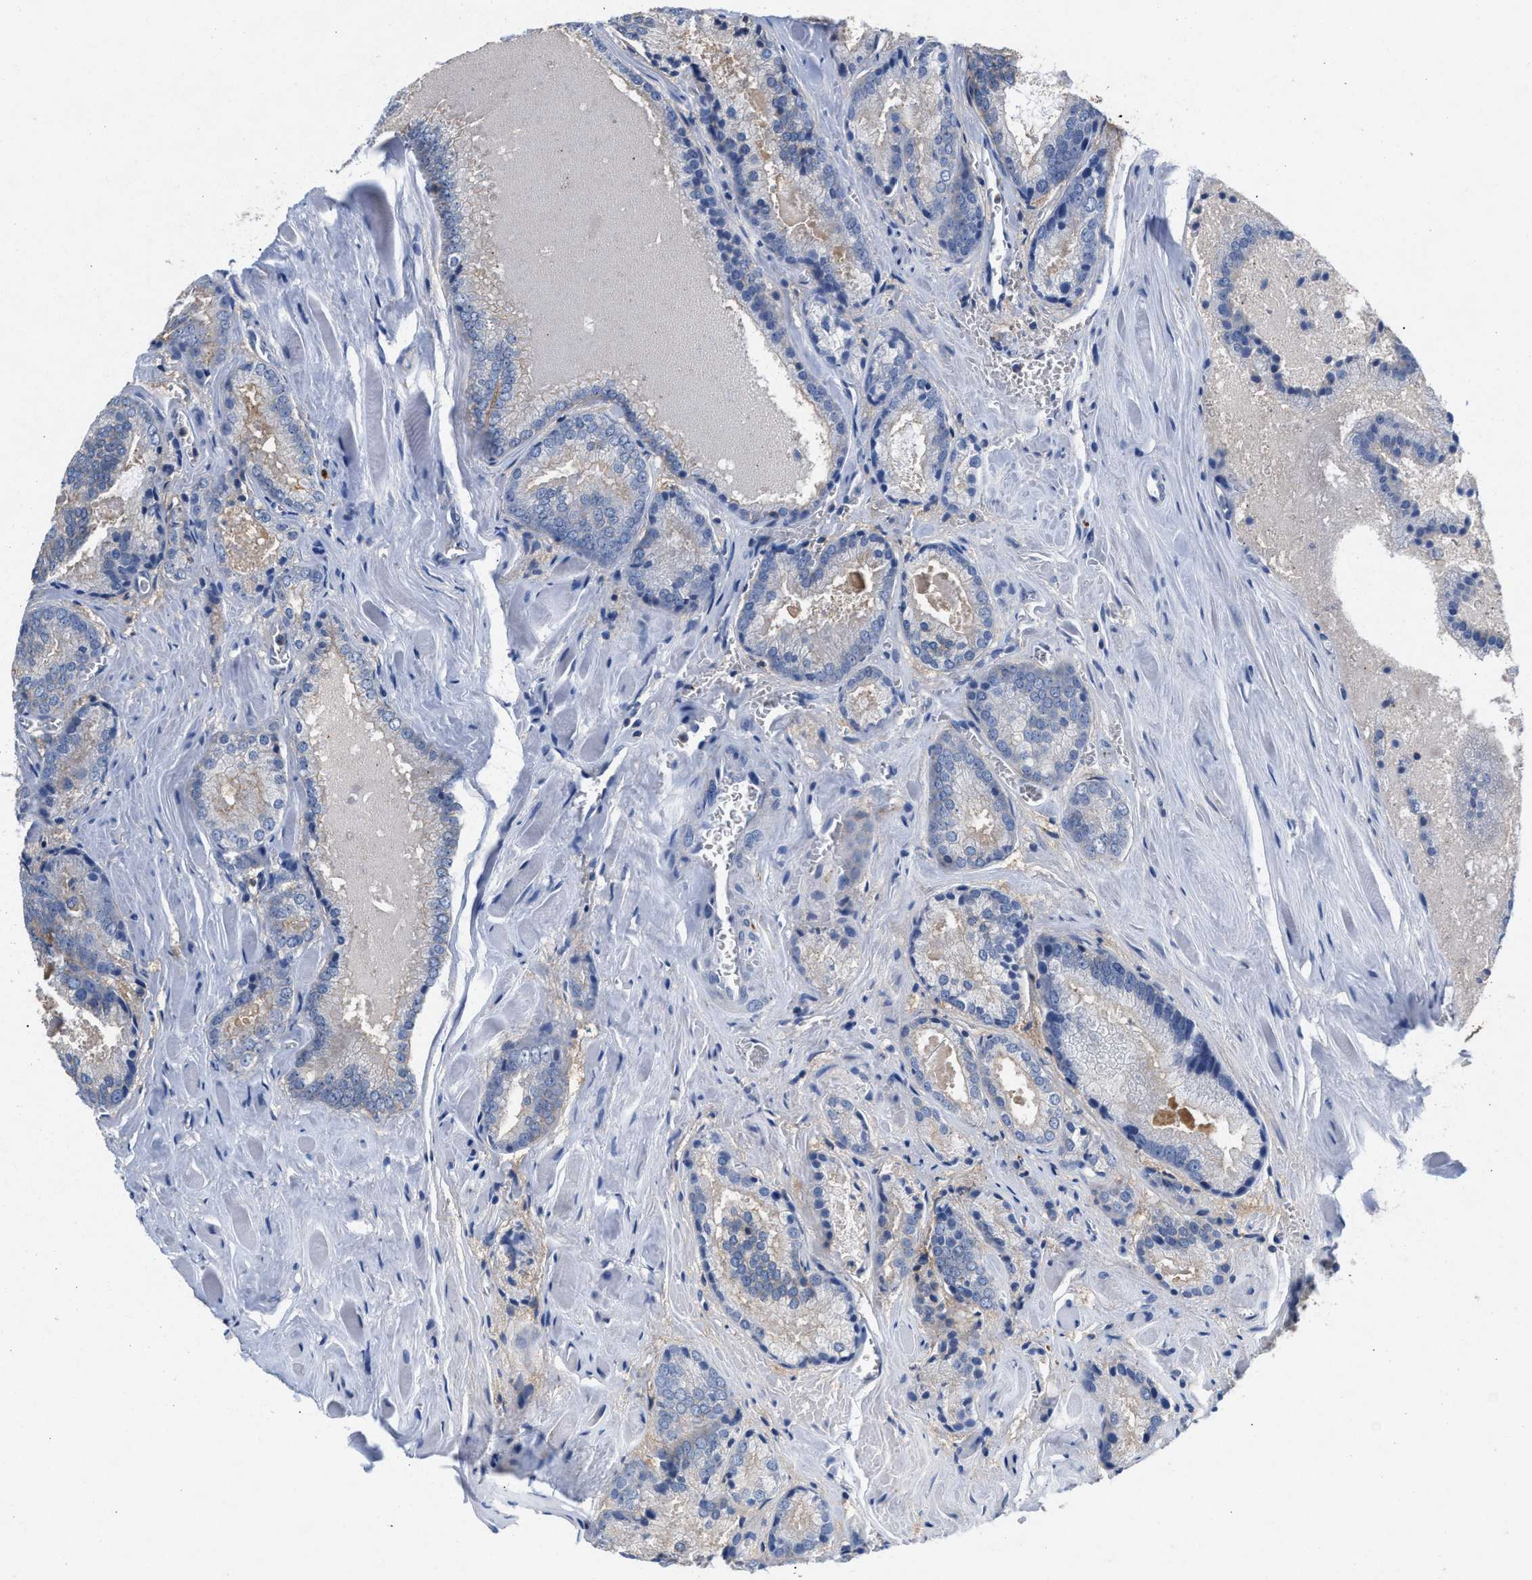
{"staining": {"intensity": "negative", "quantity": "none", "location": "none"}, "tissue": "prostate cancer", "cell_type": "Tumor cells", "image_type": "cancer", "snomed": [{"axis": "morphology", "description": "Adenocarcinoma, Low grade"}, {"axis": "topography", "description": "Prostate"}], "caption": "Tumor cells show no significant positivity in adenocarcinoma (low-grade) (prostate).", "gene": "GNAI3", "patient": {"sex": "male", "age": 64}}